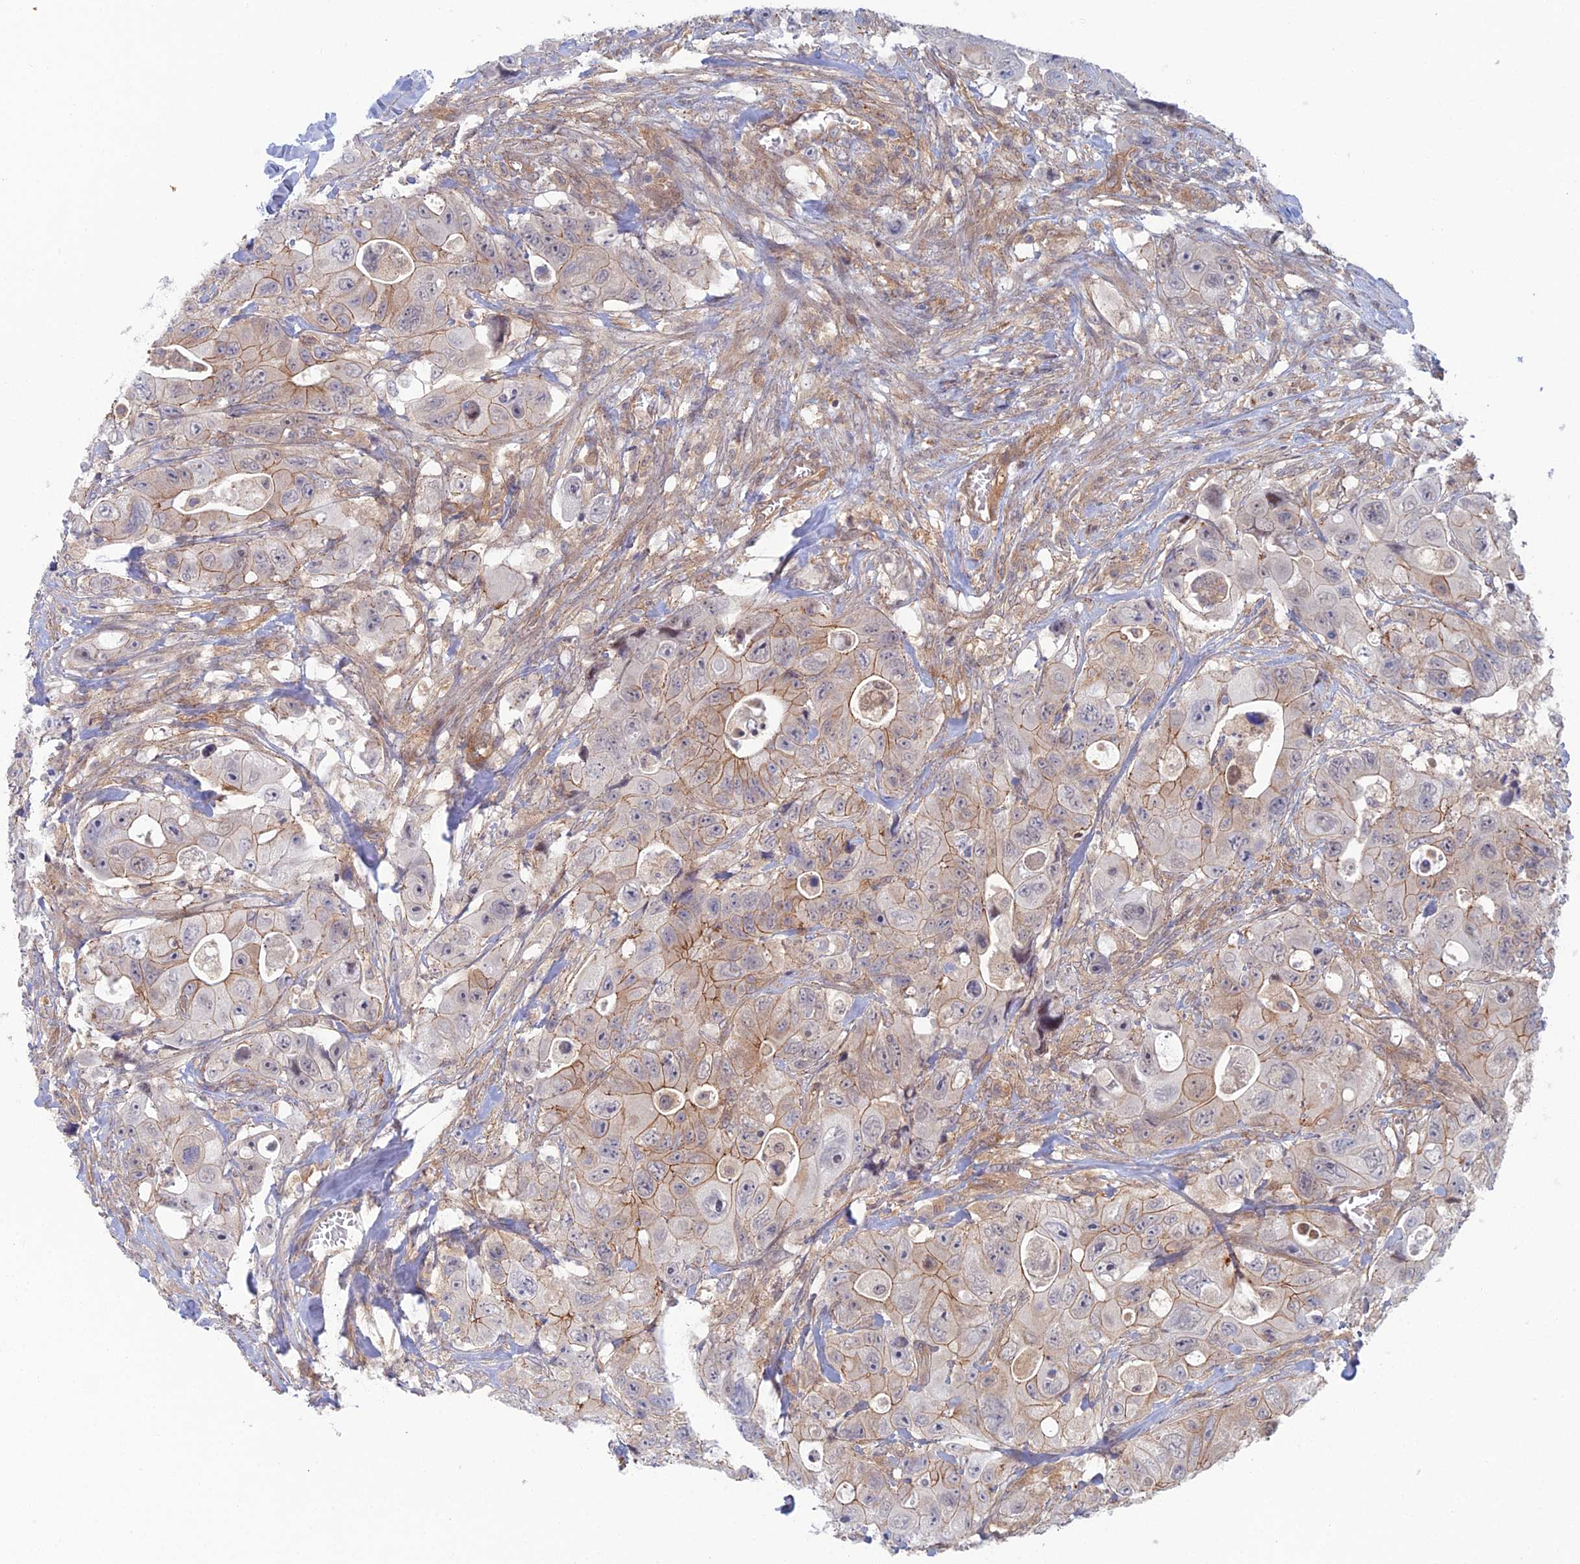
{"staining": {"intensity": "moderate", "quantity": "25%-75%", "location": "cytoplasmic/membranous"}, "tissue": "colorectal cancer", "cell_type": "Tumor cells", "image_type": "cancer", "snomed": [{"axis": "morphology", "description": "Adenocarcinoma, NOS"}, {"axis": "topography", "description": "Colon"}], "caption": "Adenocarcinoma (colorectal) stained with a brown dye demonstrates moderate cytoplasmic/membranous positive expression in approximately 25%-75% of tumor cells.", "gene": "ABHD1", "patient": {"sex": "female", "age": 46}}